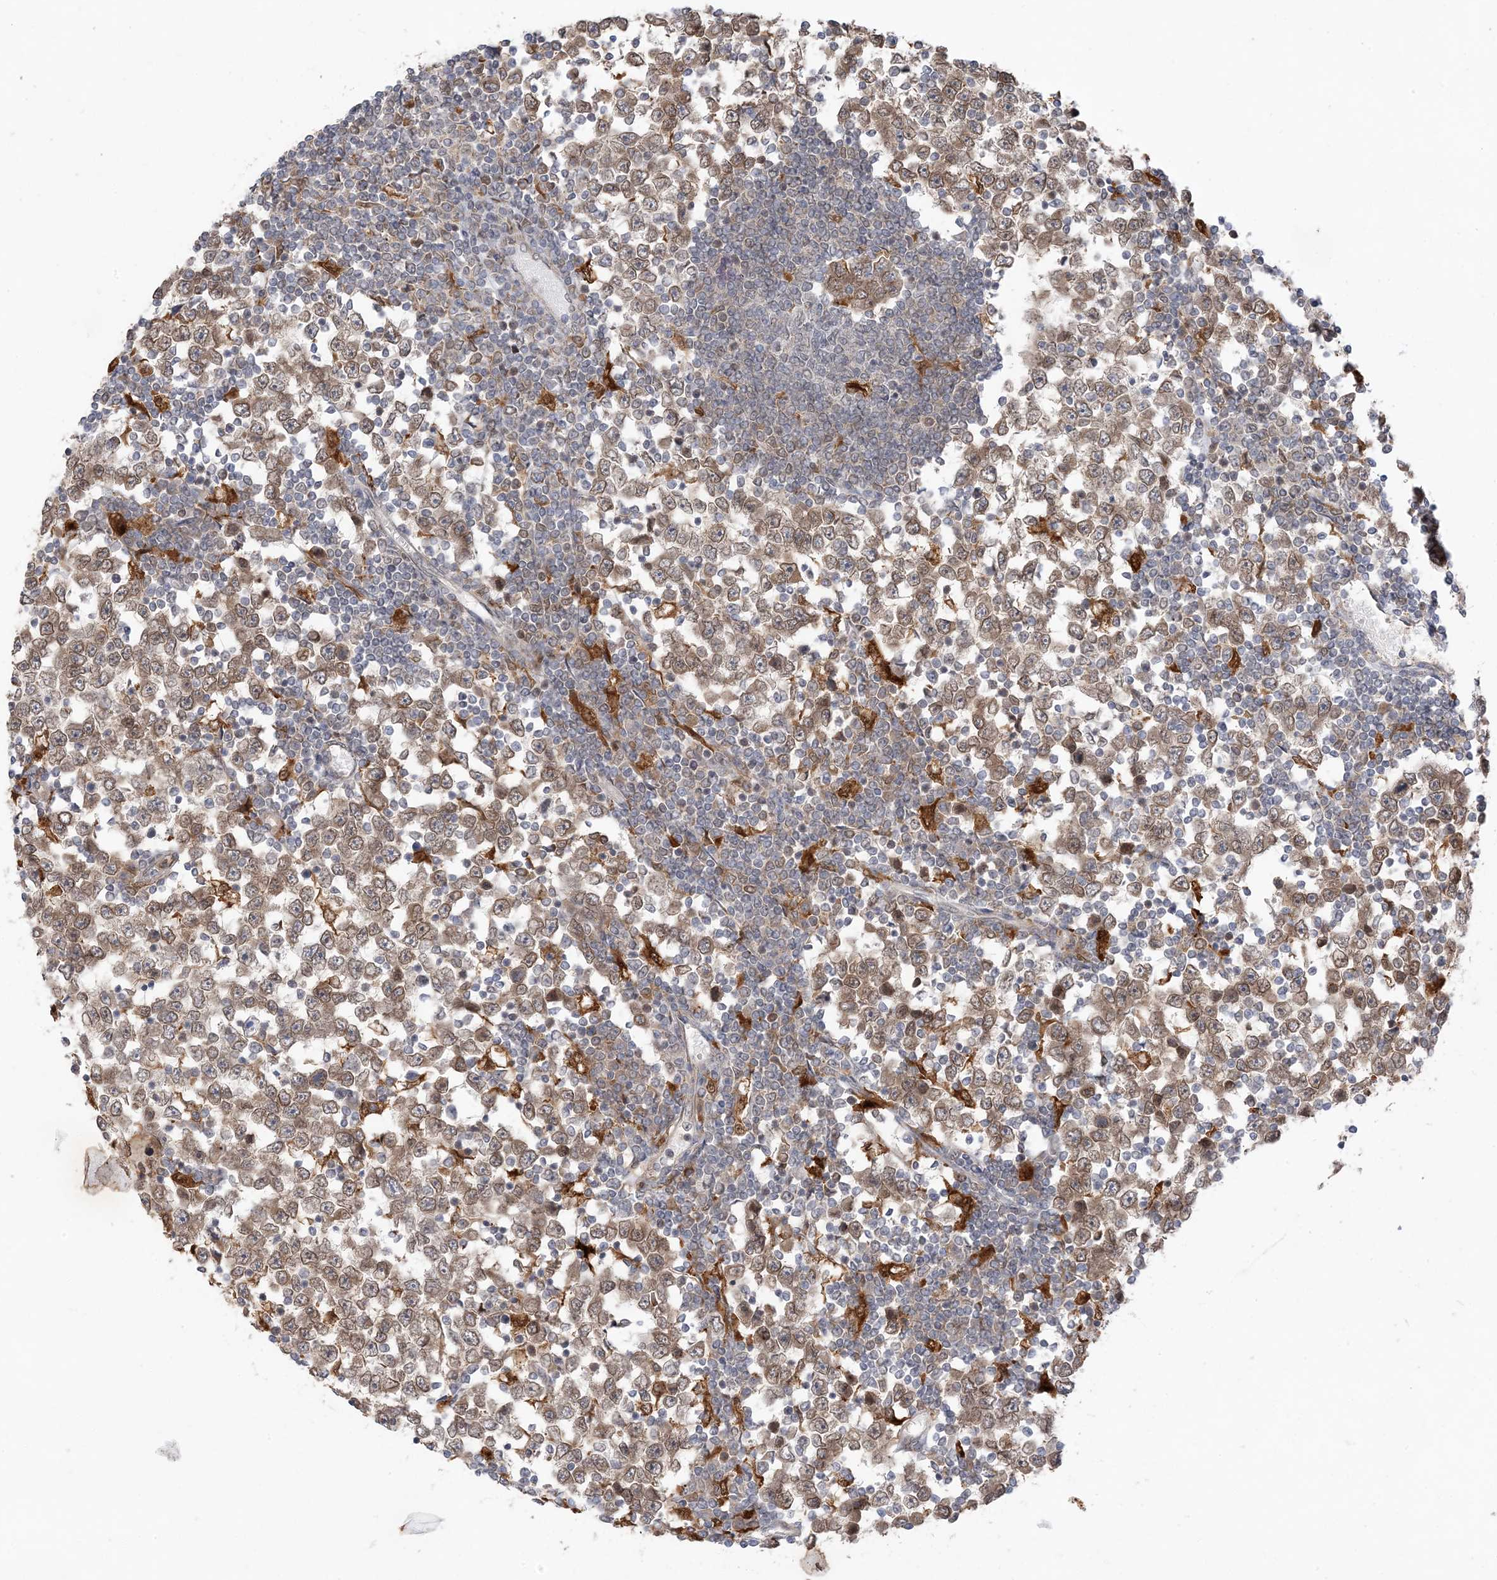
{"staining": {"intensity": "moderate", "quantity": ">75%", "location": "cytoplasmic/membranous,nuclear"}, "tissue": "testis cancer", "cell_type": "Tumor cells", "image_type": "cancer", "snomed": [{"axis": "morphology", "description": "Seminoma, NOS"}, {"axis": "topography", "description": "Testis"}], "caption": "DAB immunohistochemical staining of human seminoma (testis) shows moderate cytoplasmic/membranous and nuclear protein positivity in approximately >75% of tumor cells.", "gene": "NAGK", "patient": {"sex": "male", "age": 65}}